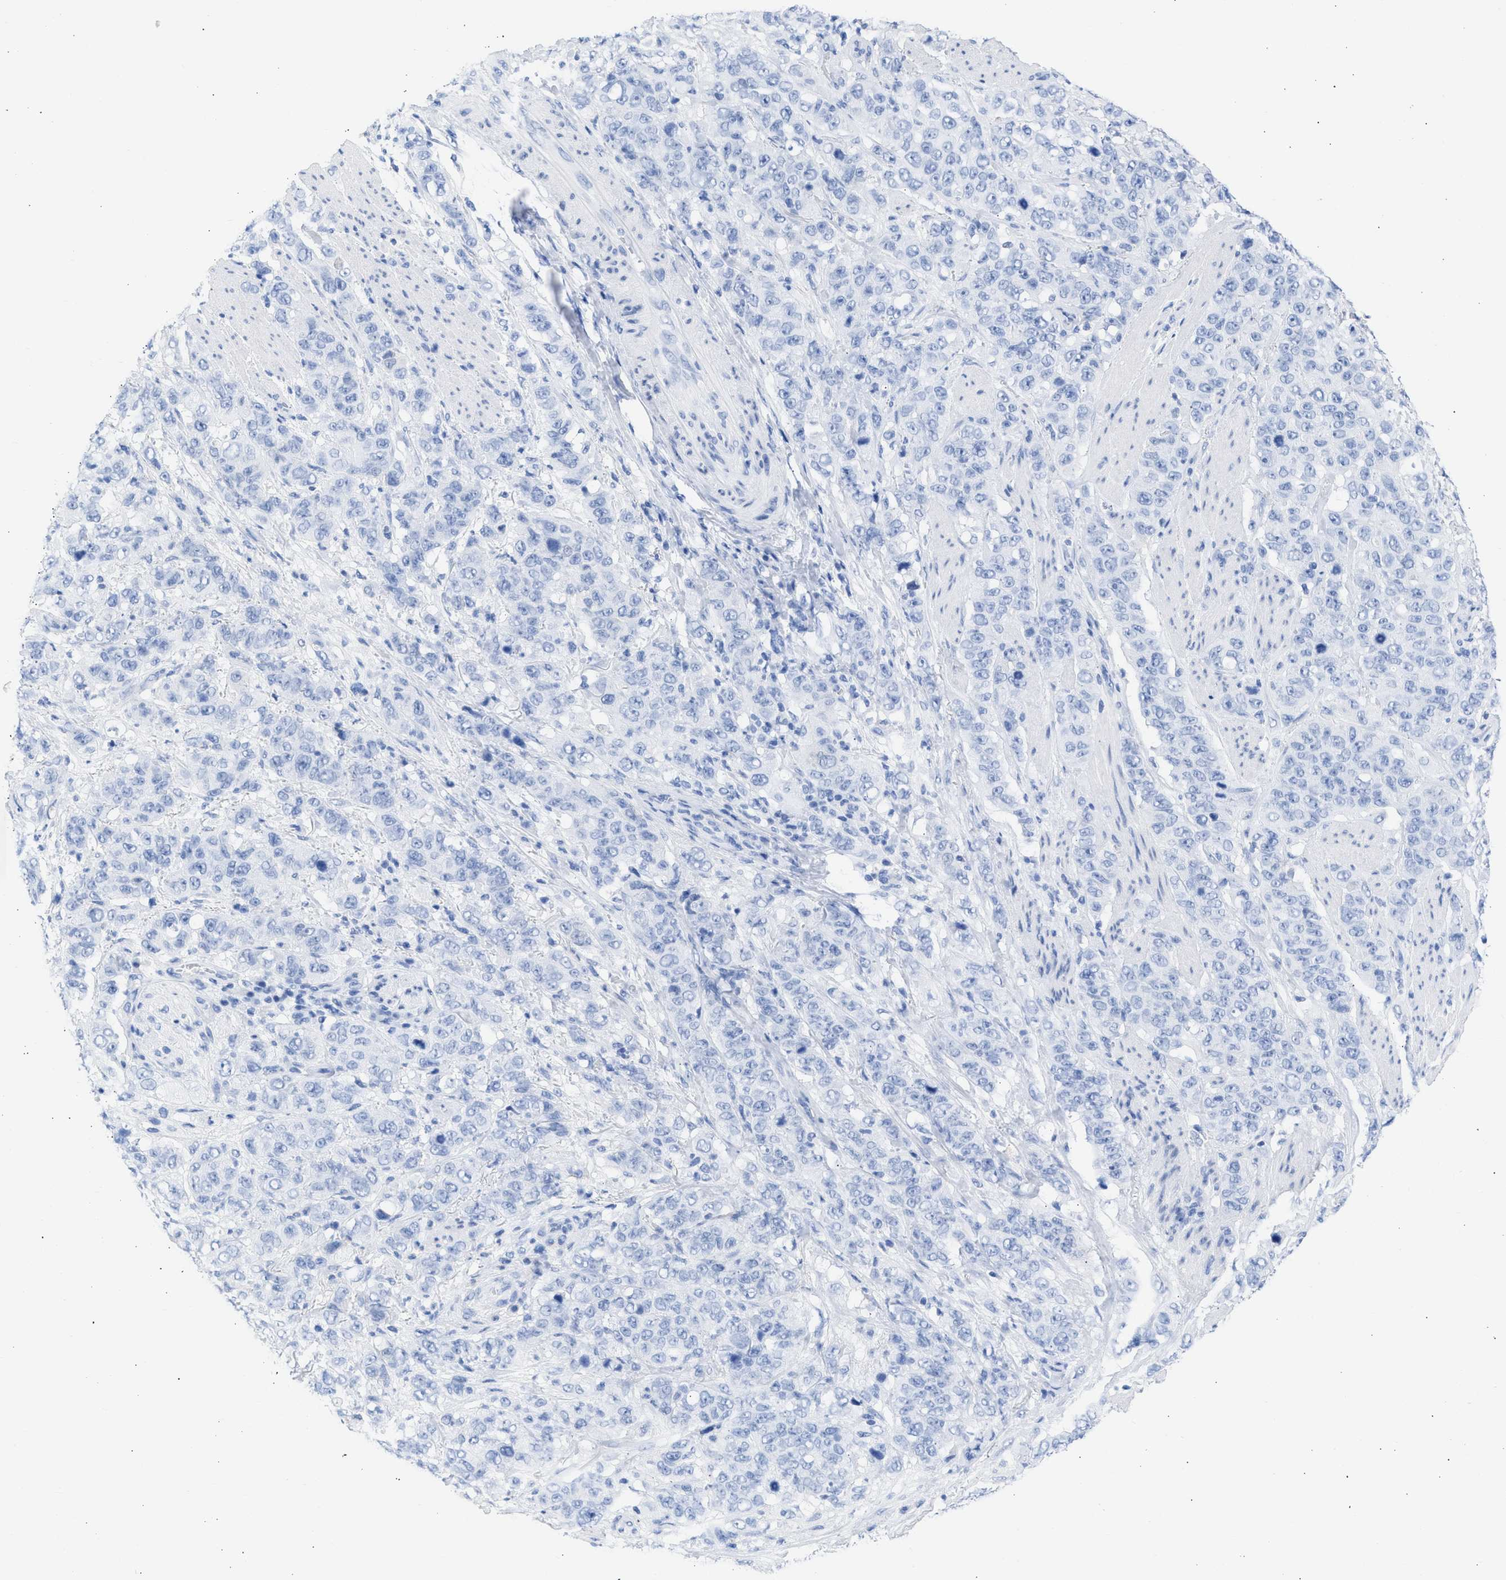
{"staining": {"intensity": "negative", "quantity": "none", "location": "none"}, "tissue": "stomach cancer", "cell_type": "Tumor cells", "image_type": "cancer", "snomed": [{"axis": "morphology", "description": "Adenocarcinoma, NOS"}, {"axis": "topography", "description": "Stomach"}], "caption": "Immunohistochemical staining of human stomach cancer demonstrates no significant positivity in tumor cells.", "gene": "RSPH1", "patient": {"sex": "male", "age": 48}}